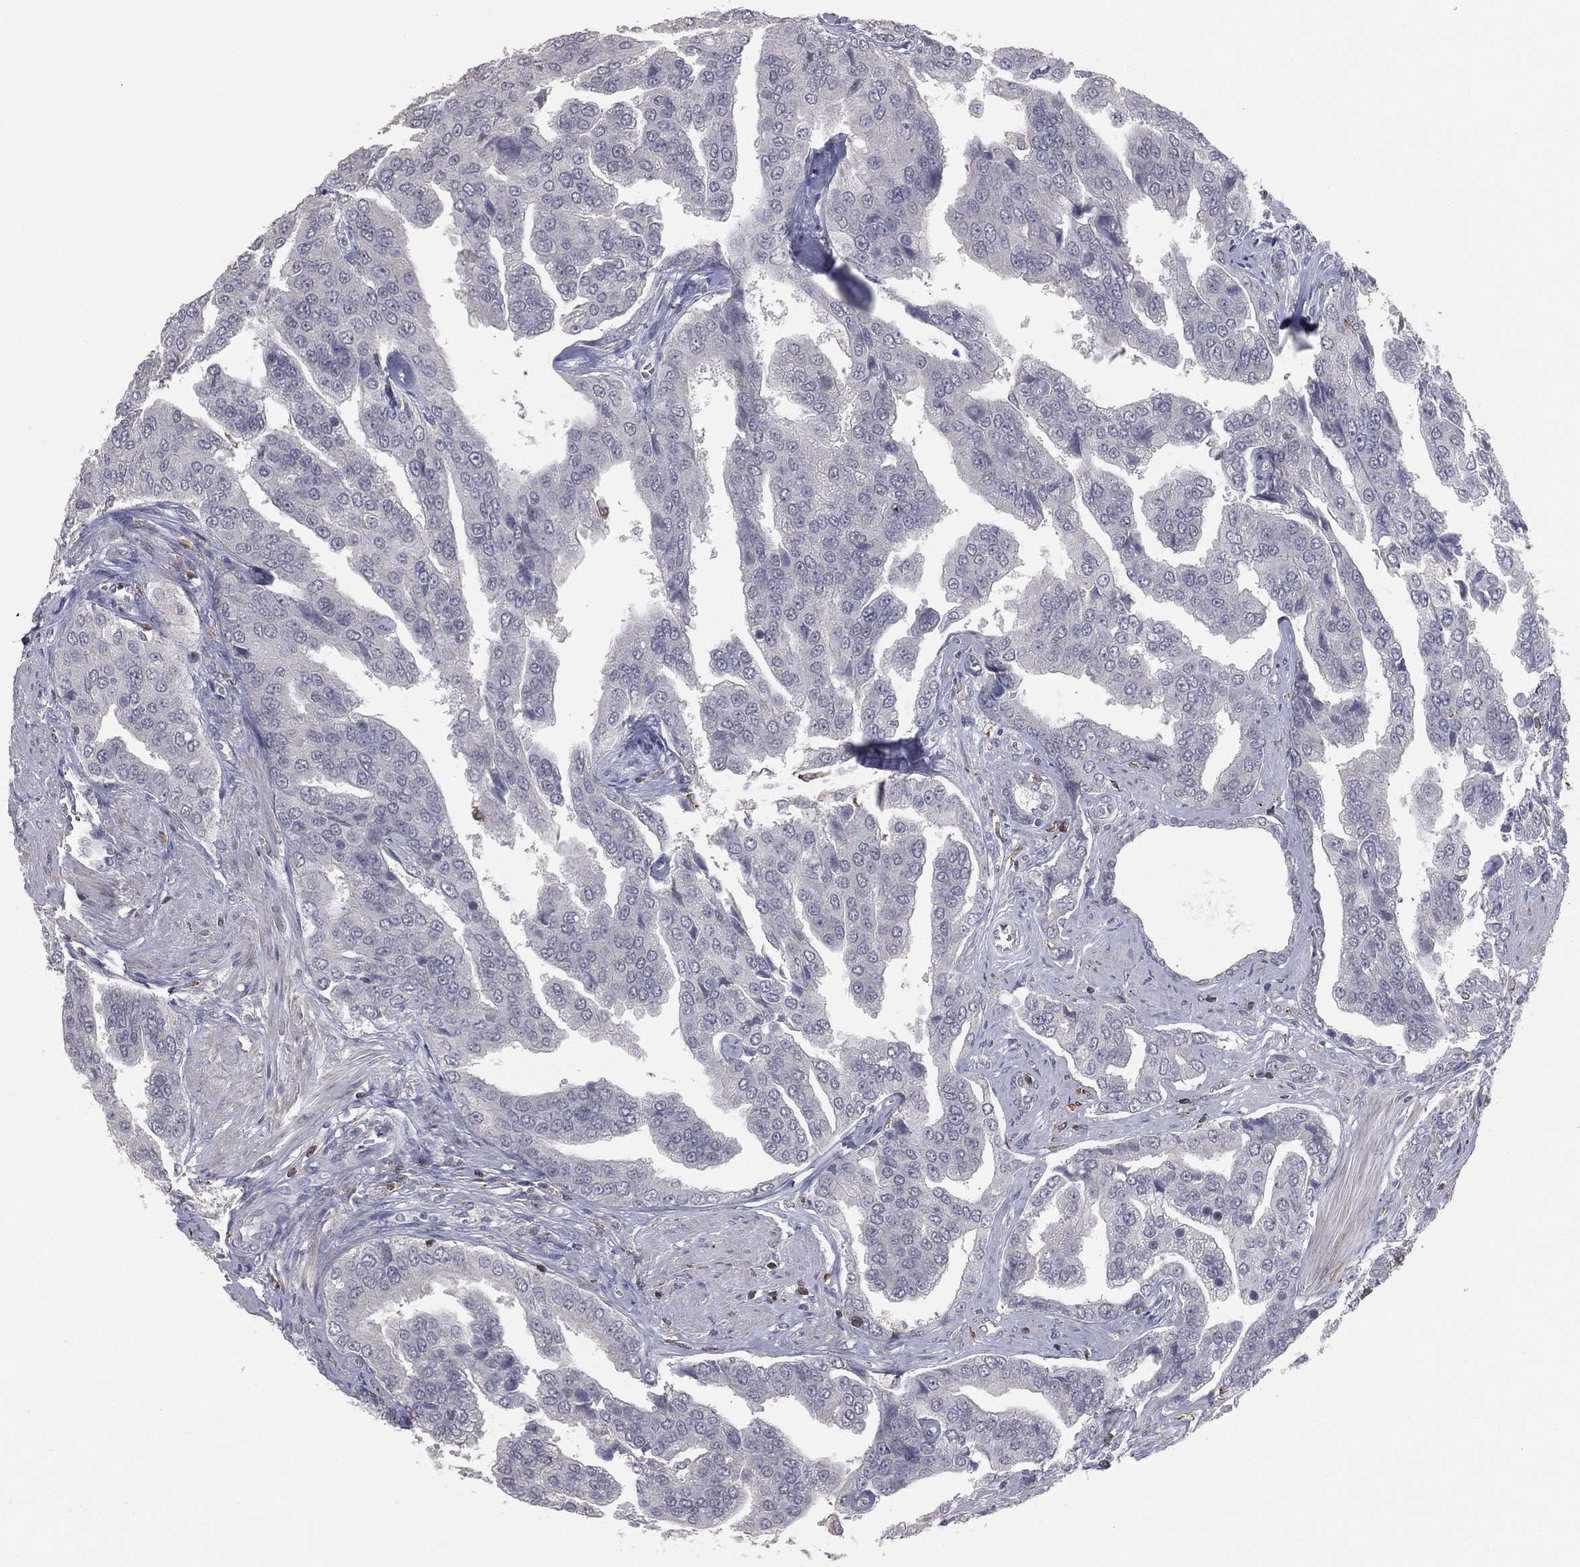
{"staining": {"intensity": "negative", "quantity": "none", "location": "none"}, "tissue": "prostate cancer", "cell_type": "Tumor cells", "image_type": "cancer", "snomed": [{"axis": "morphology", "description": "Adenocarcinoma, NOS"}, {"axis": "topography", "description": "Prostate and seminal vesicle, NOS"}, {"axis": "topography", "description": "Prostate"}], "caption": "This is a histopathology image of immunohistochemistry (IHC) staining of prostate cancer (adenocarcinoma), which shows no positivity in tumor cells.", "gene": "PSTPIP1", "patient": {"sex": "male", "age": 69}}